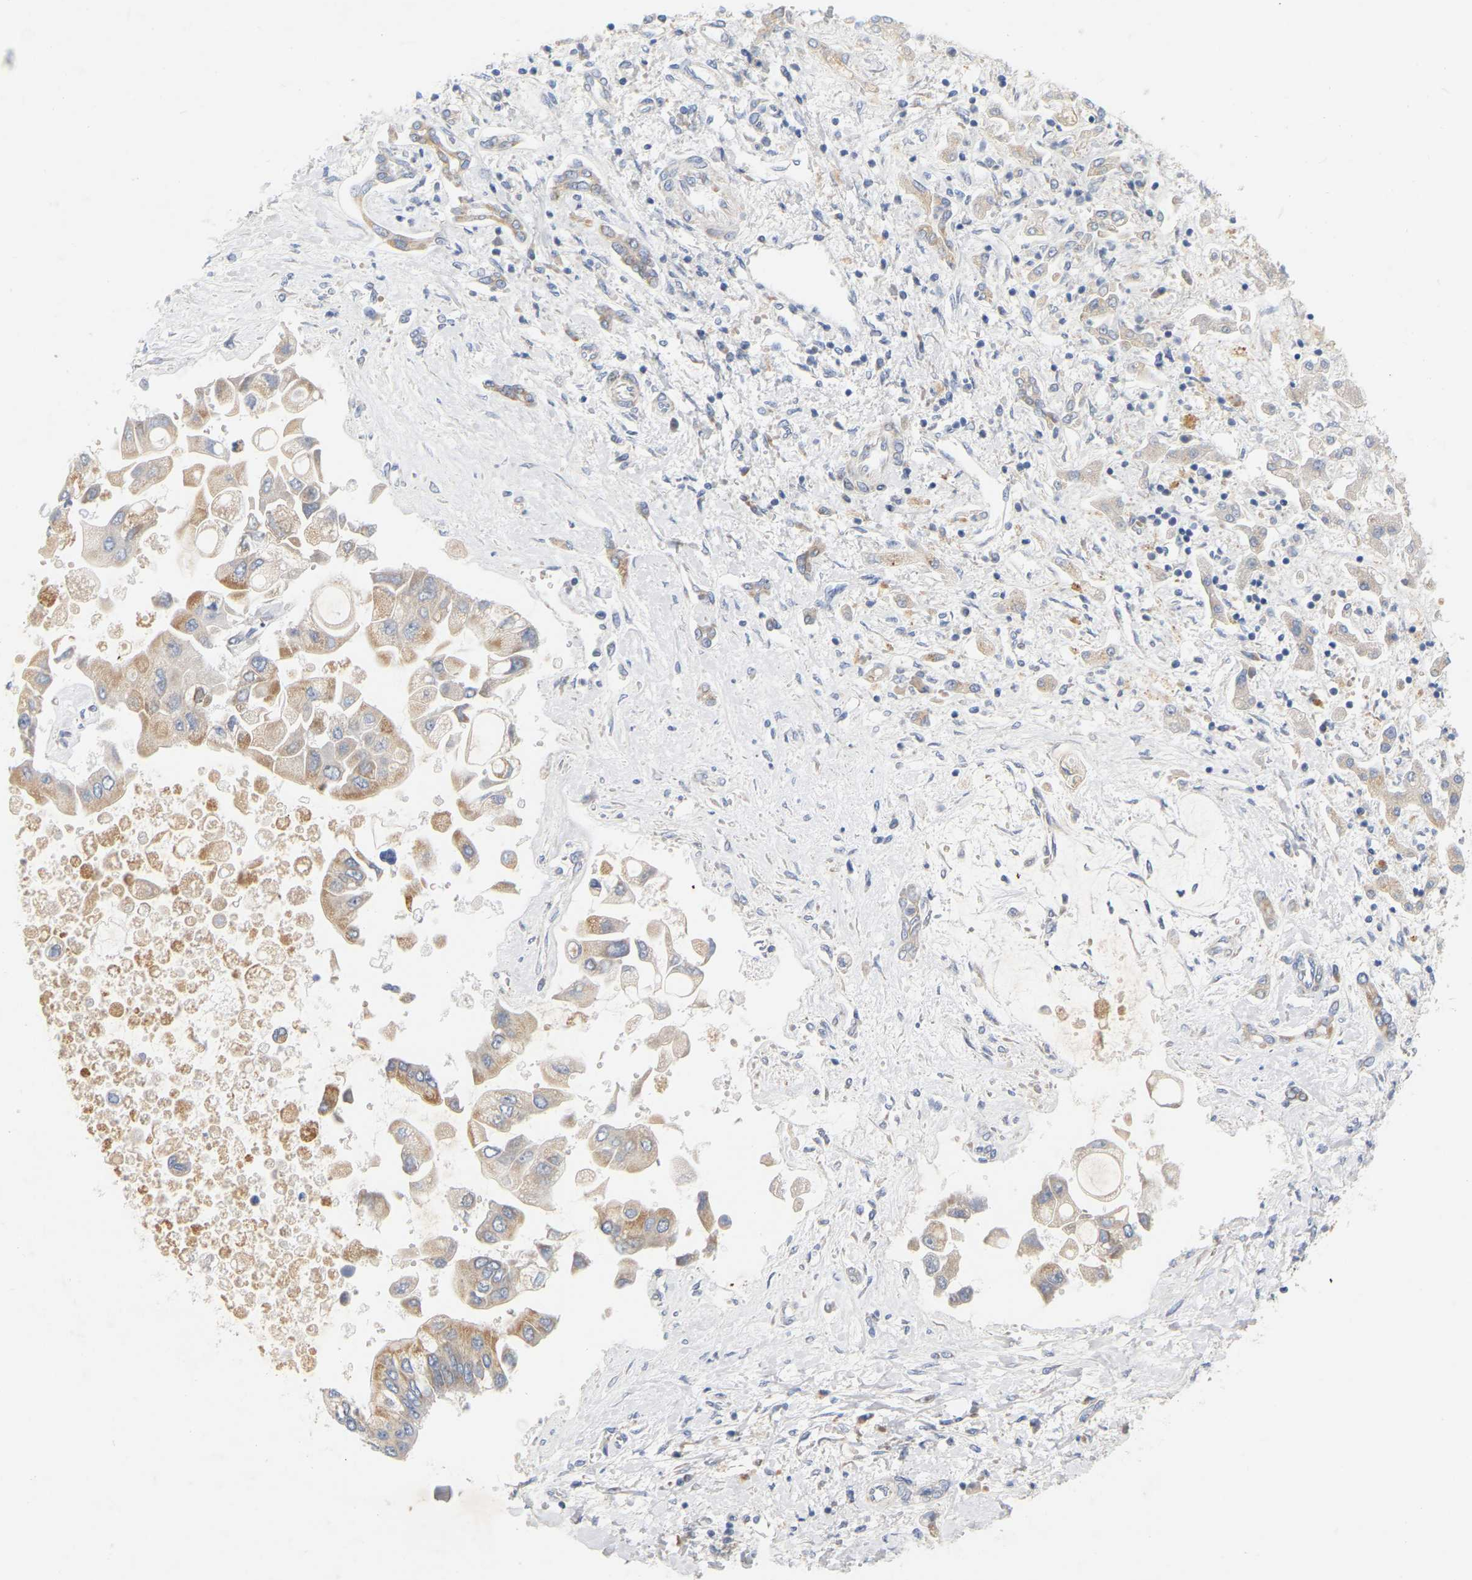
{"staining": {"intensity": "moderate", "quantity": ">75%", "location": "cytoplasmic/membranous"}, "tissue": "liver cancer", "cell_type": "Tumor cells", "image_type": "cancer", "snomed": [{"axis": "morphology", "description": "Cholangiocarcinoma"}, {"axis": "topography", "description": "Liver"}], "caption": "A medium amount of moderate cytoplasmic/membranous positivity is appreciated in approximately >75% of tumor cells in liver cholangiocarcinoma tissue.", "gene": "MINDY4", "patient": {"sex": "male", "age": 50}}